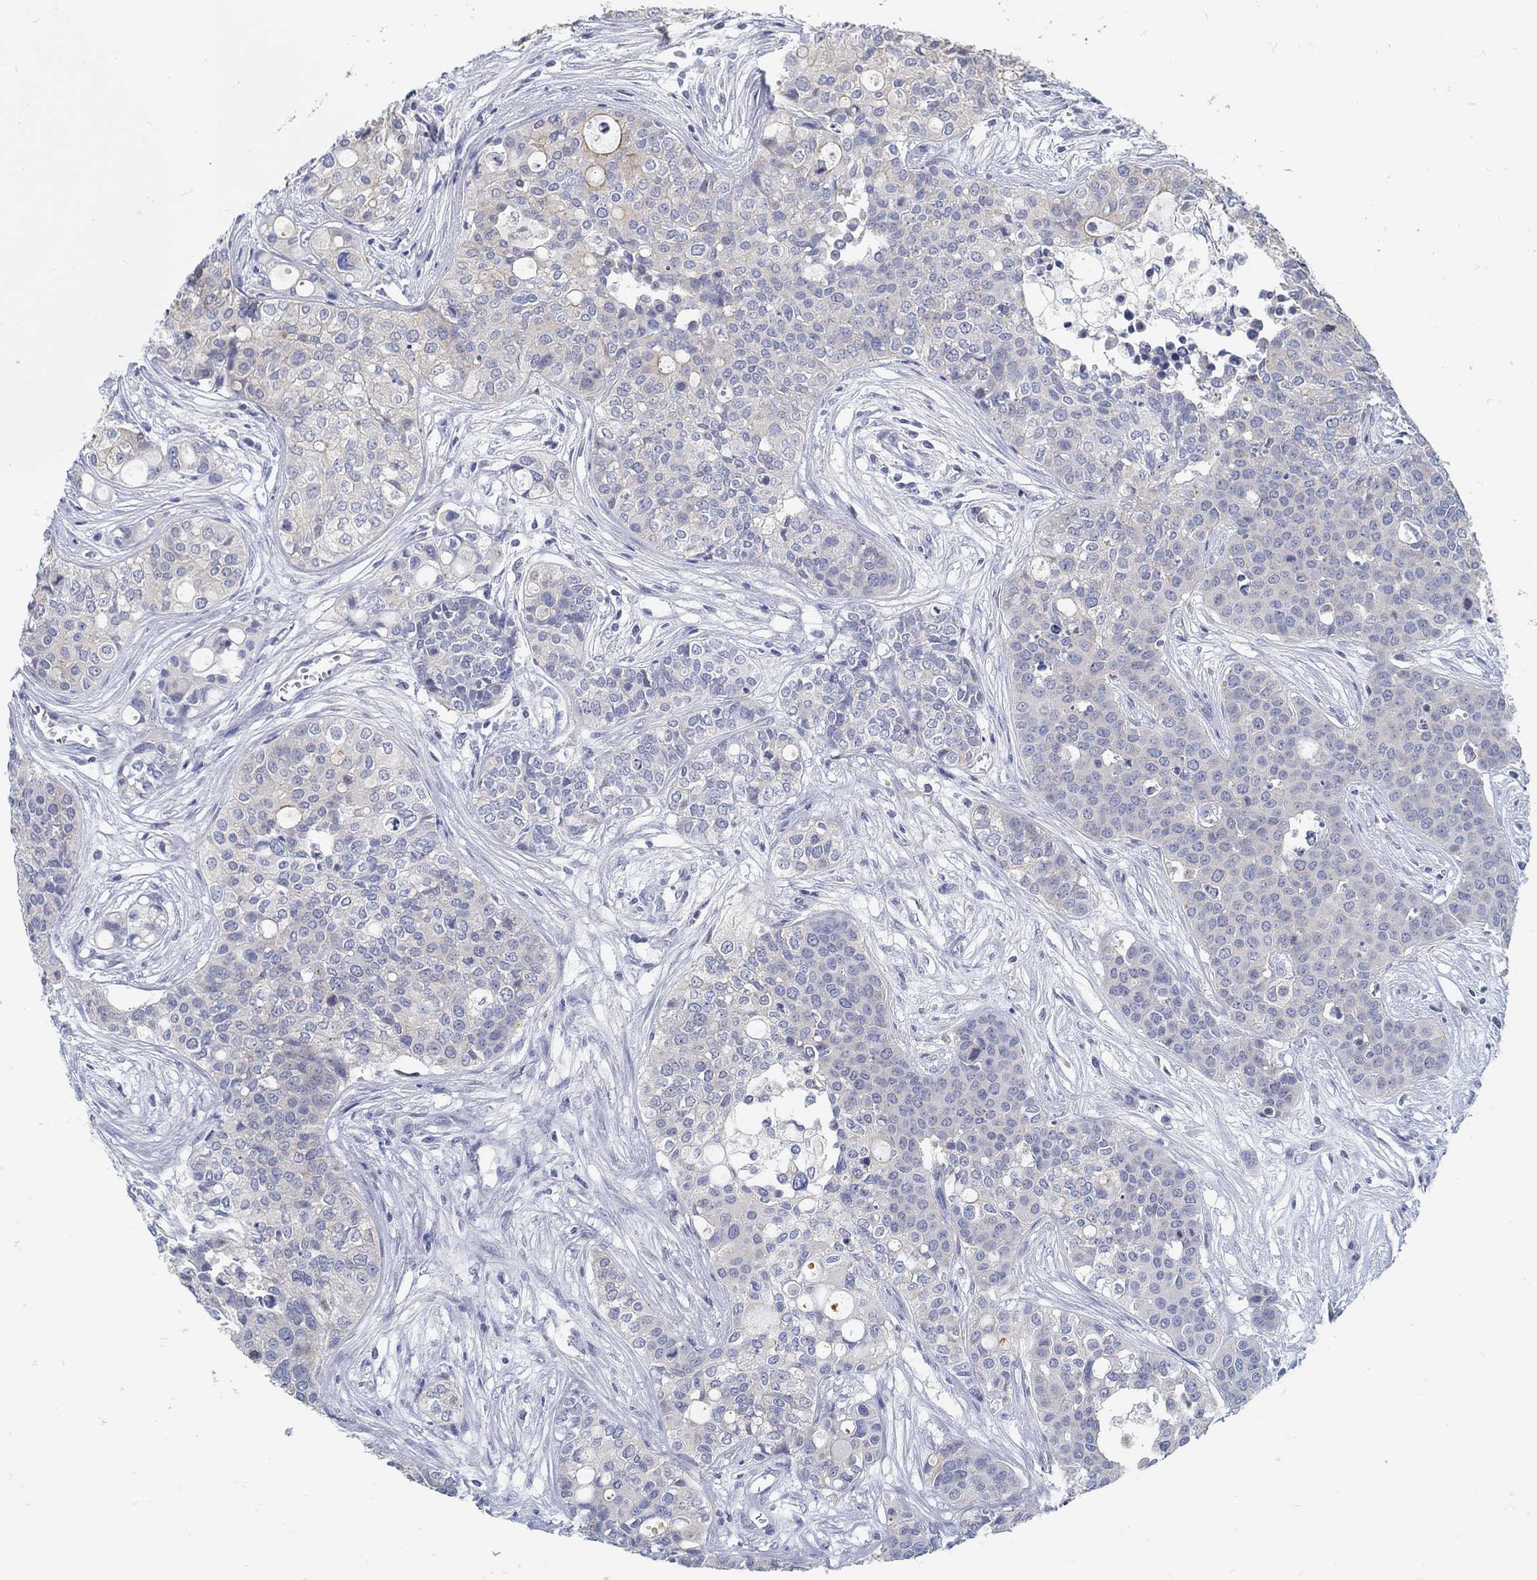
{"staining": {"intensity": "negative", "quantity": "none", "location": "none"}, "tissue": "carcinoid", "cell_type": "Tumor cells", "image_type": "cancer", "snomed": [{"axis": "morphology", "description": "Carcinoid, malignant, NOS"}, {"axis": "topography", "description": "Colon"}], "caption": "Protein analysis of carcinoid (malignant) shows no significant expression in tumor cells.", "gene": "ZFAND4", "patient": {"sex": "male", "age": 81}}